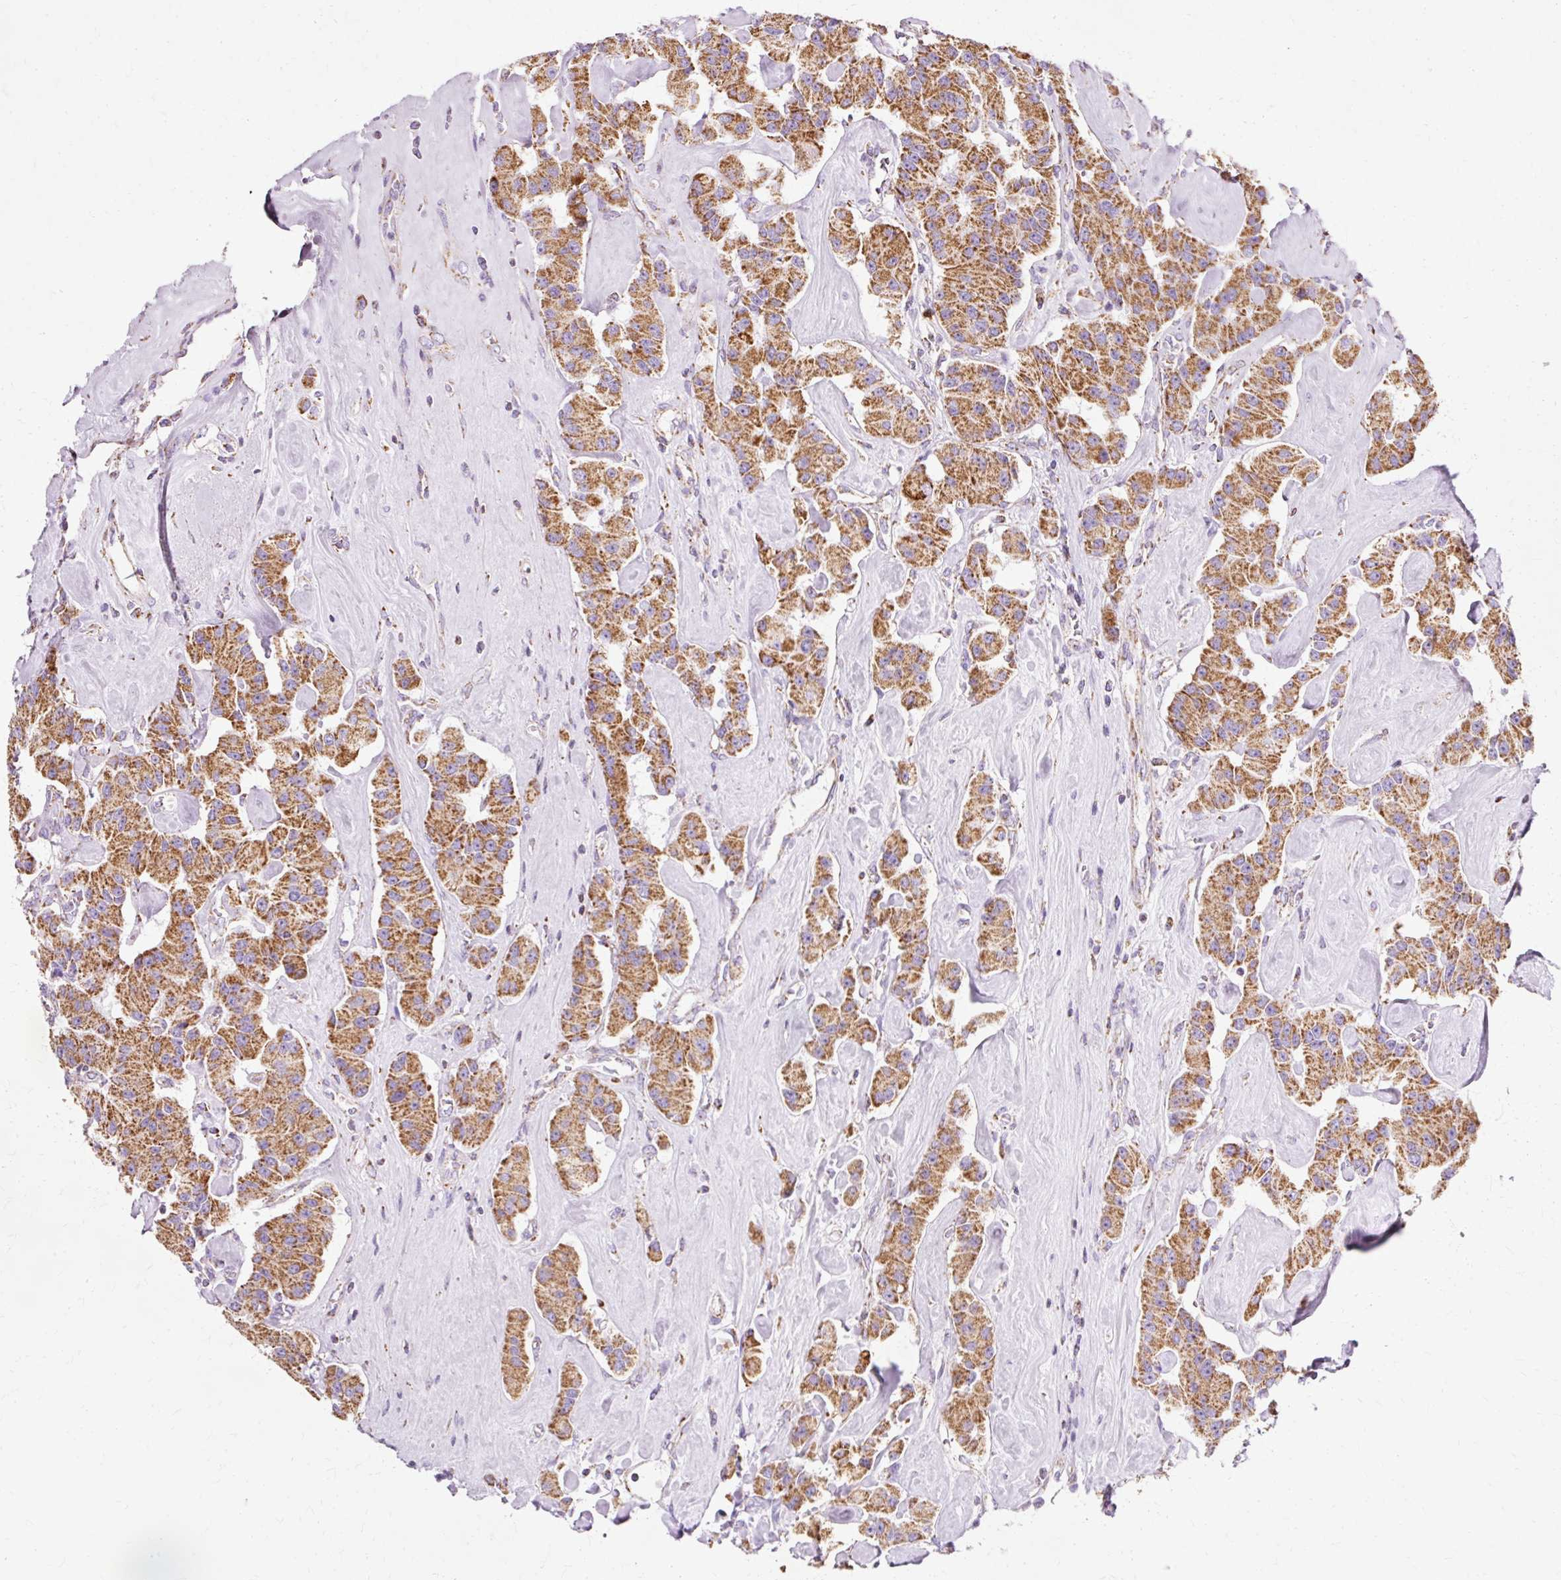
{"staining": {"intensity": "moderate", "quantity": ">75%", "location": "cytoplasmic/membranous"}, "tissue": "carcinoid", "cell_type": "Tumor cells", "image_type": "cancer", "snomed": [{"axis": "morphology", "description": "Carcinoid, malignant, NOS"}, {"axis": "topography", "description": "Pancreas"}], "caption": "Carcinoid stained with IHC demonstrates moderate cytoplasmic/membranous expression in about >75% of tumor cells.", "gene": "ATP5PO", "patient": {"sex": "male", "age": 41}}